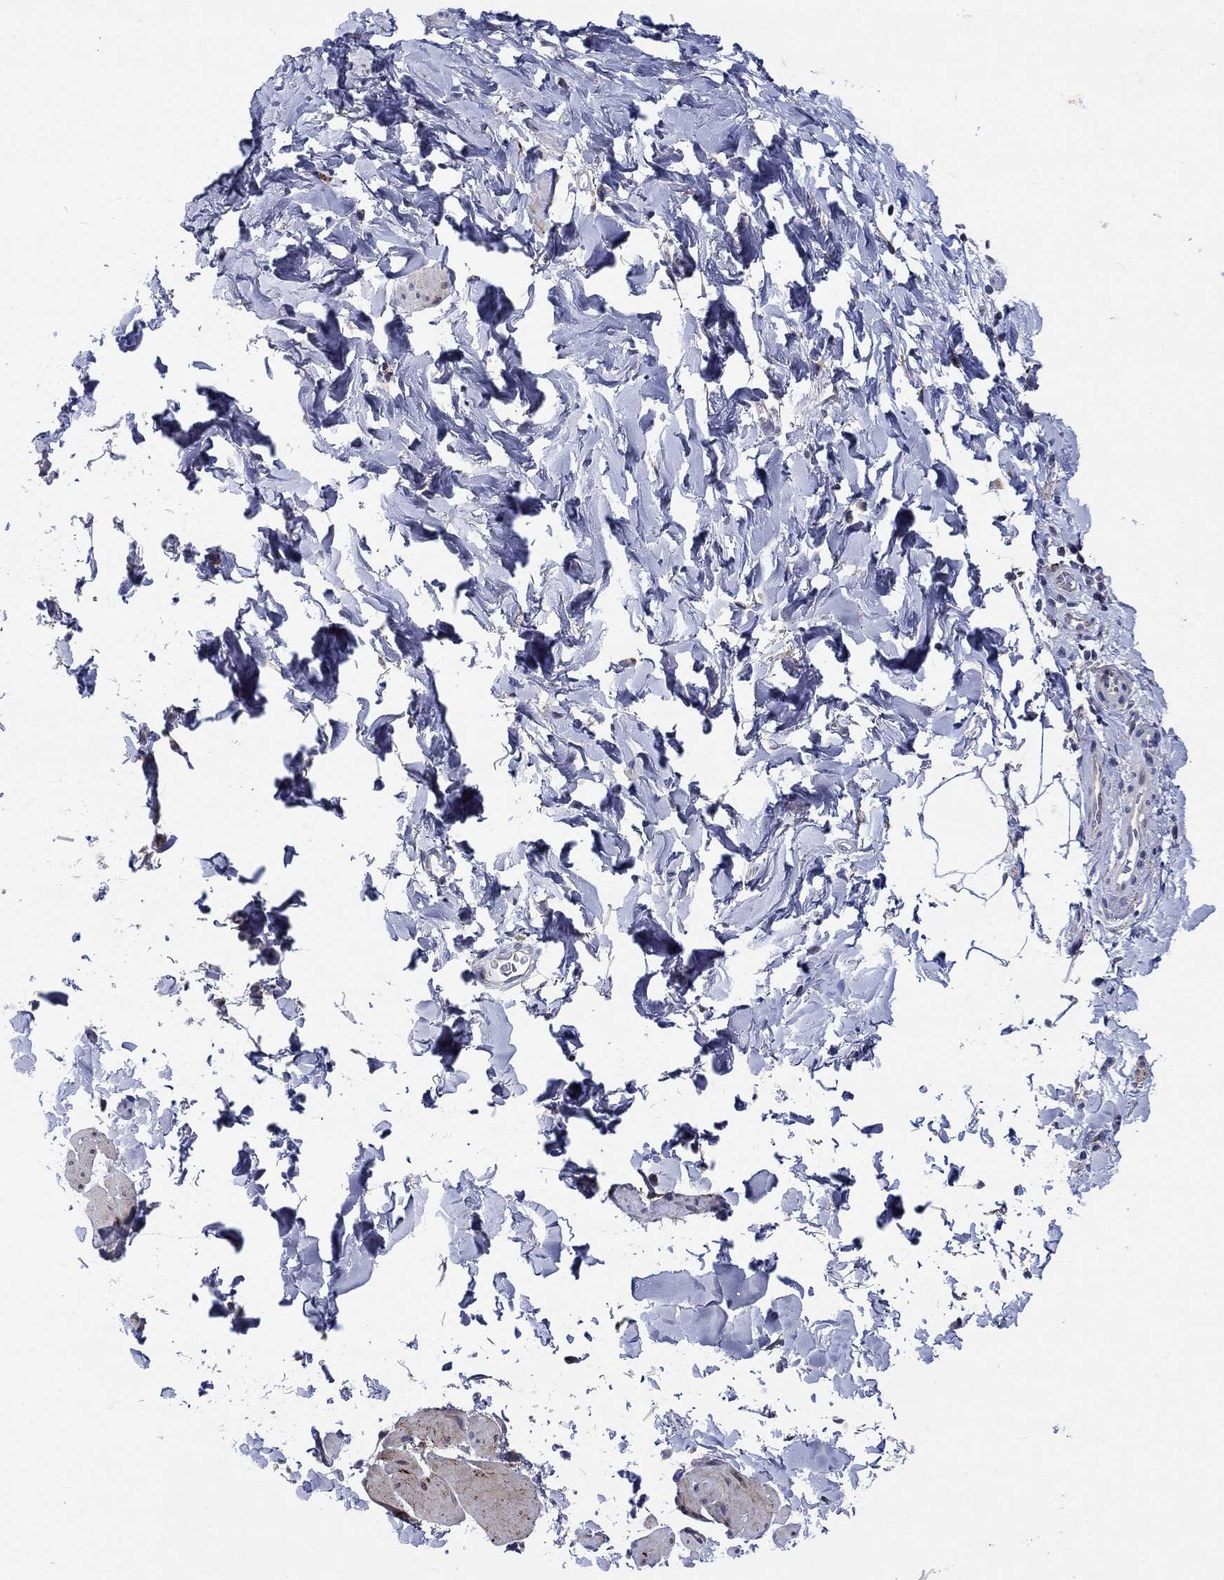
{"staining": {"intensity": "negative", "quantity": "none", "location": "none"}, "tissue": "smooth muscle", "cell_type": "Smooth muscle cells", "image_type": "normal", "snomed": [{"axis": "morphology", "description": "Normal tissue, NOS"}, {"axis": "topography", "description": "Adipose tissue"}, {"axis": "topography", "description": "Smooth muscle"}, {"axis": "topography", "description": "Peripheral nerve tissue"}], "caption": "This is an immunohistochemistry (IHC) histopathology image of normal human smooth muscle. There is no staining in smooth muscle cells.", "gene": "SLC35F2", "patient": {"sex": "male", "age": 83}}